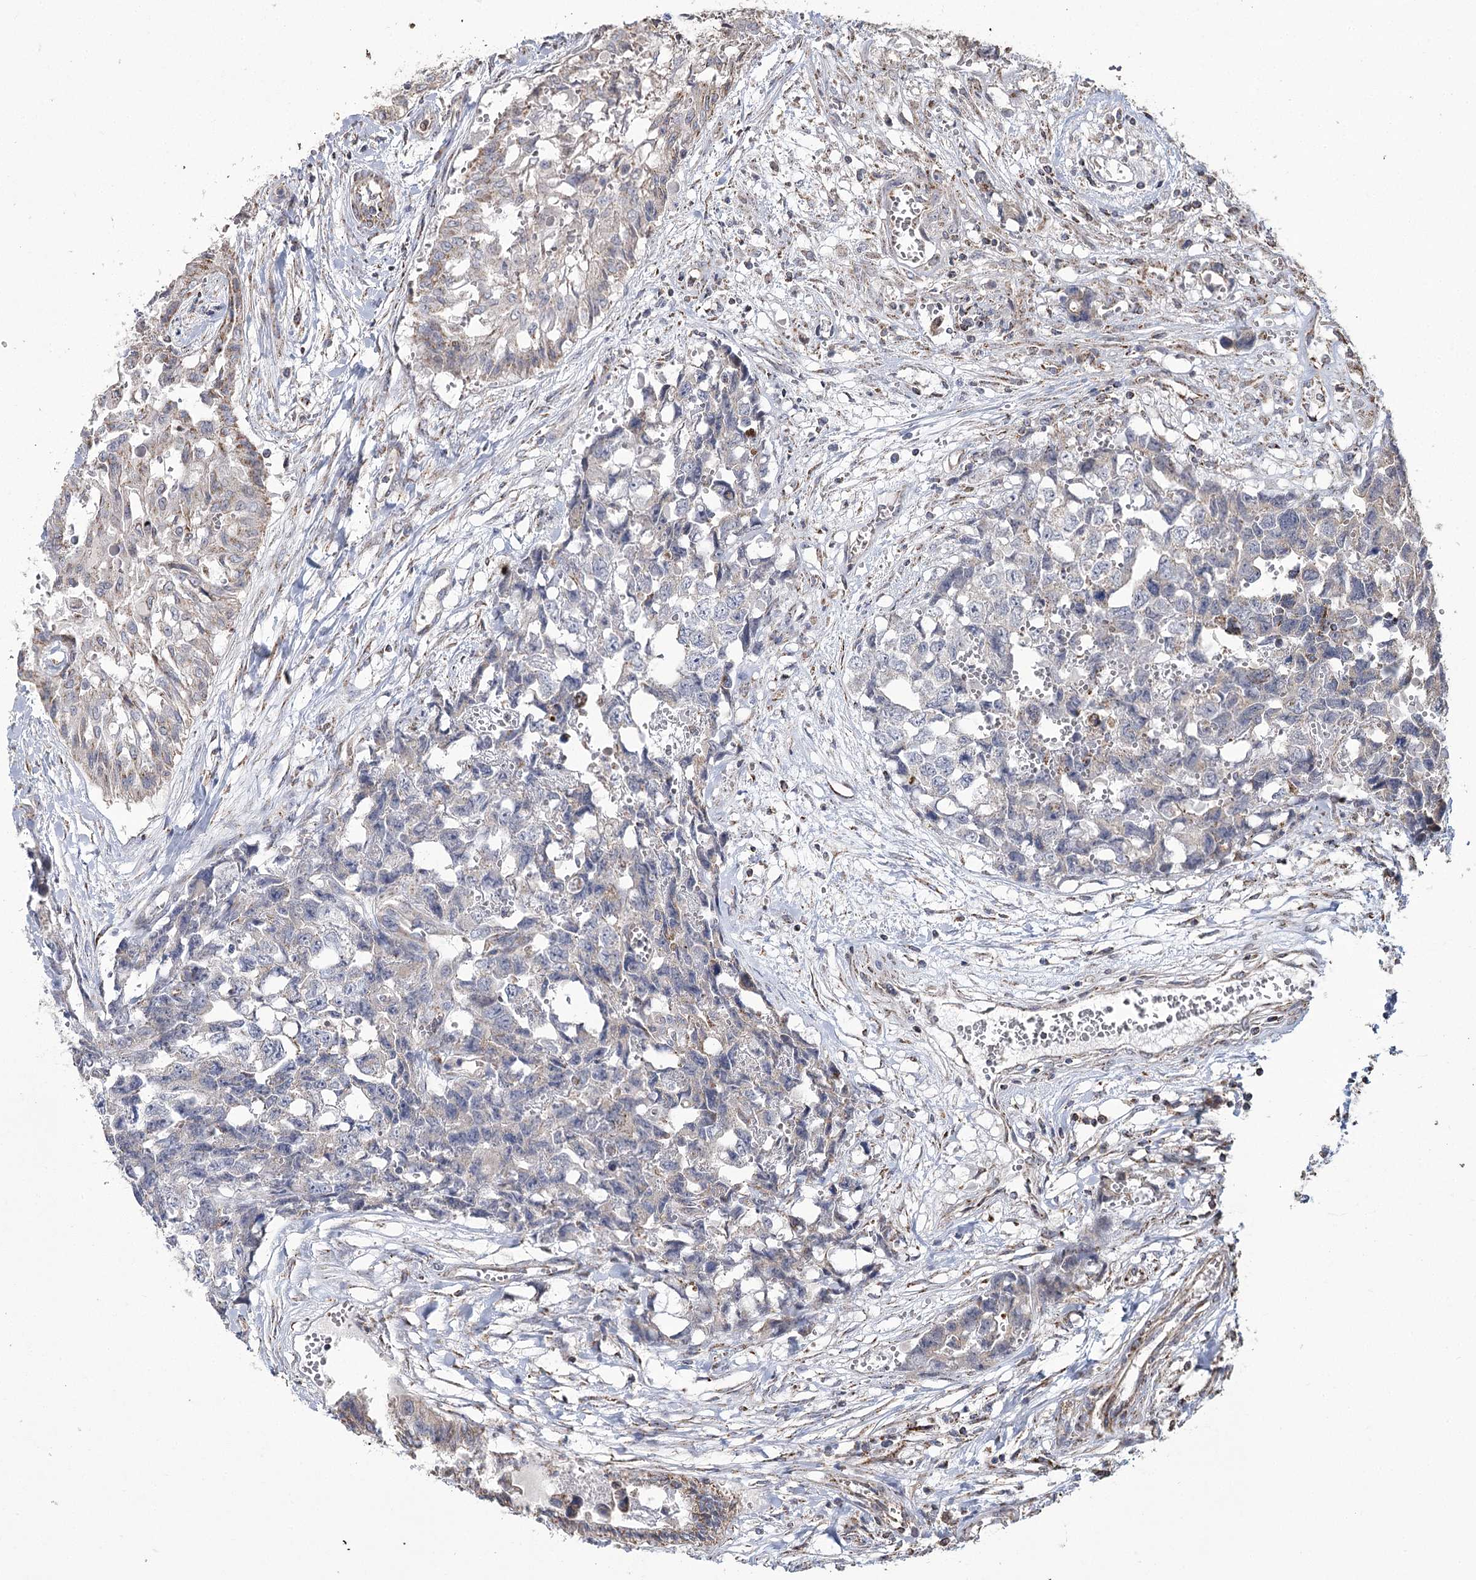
{"staining": {"intensity": "negative", "quantity": "none", "location": "none"}, "tissue": "testis cancer", "cell_type": "Tumor cells", "image_type": "cancer", "snomed": [{"axis": "morphology", "description": "Carcinoma, Embryonal, NOS"}, {"axis": "topography", "description": "Testis"}], "caption": "A high-resolution photomicrograph shows immunohistochemistry (IHC) staining of testis cancer, which reveals no significant positivity in tumor cells. Brightfield microscopy of immunohistochemistry (IHC) stained with DAB (brown) and hematoxylin (blue), captured at high magnification.", "gene": "RANBP3L", "patient": {"sex": "male", "age": 31}}